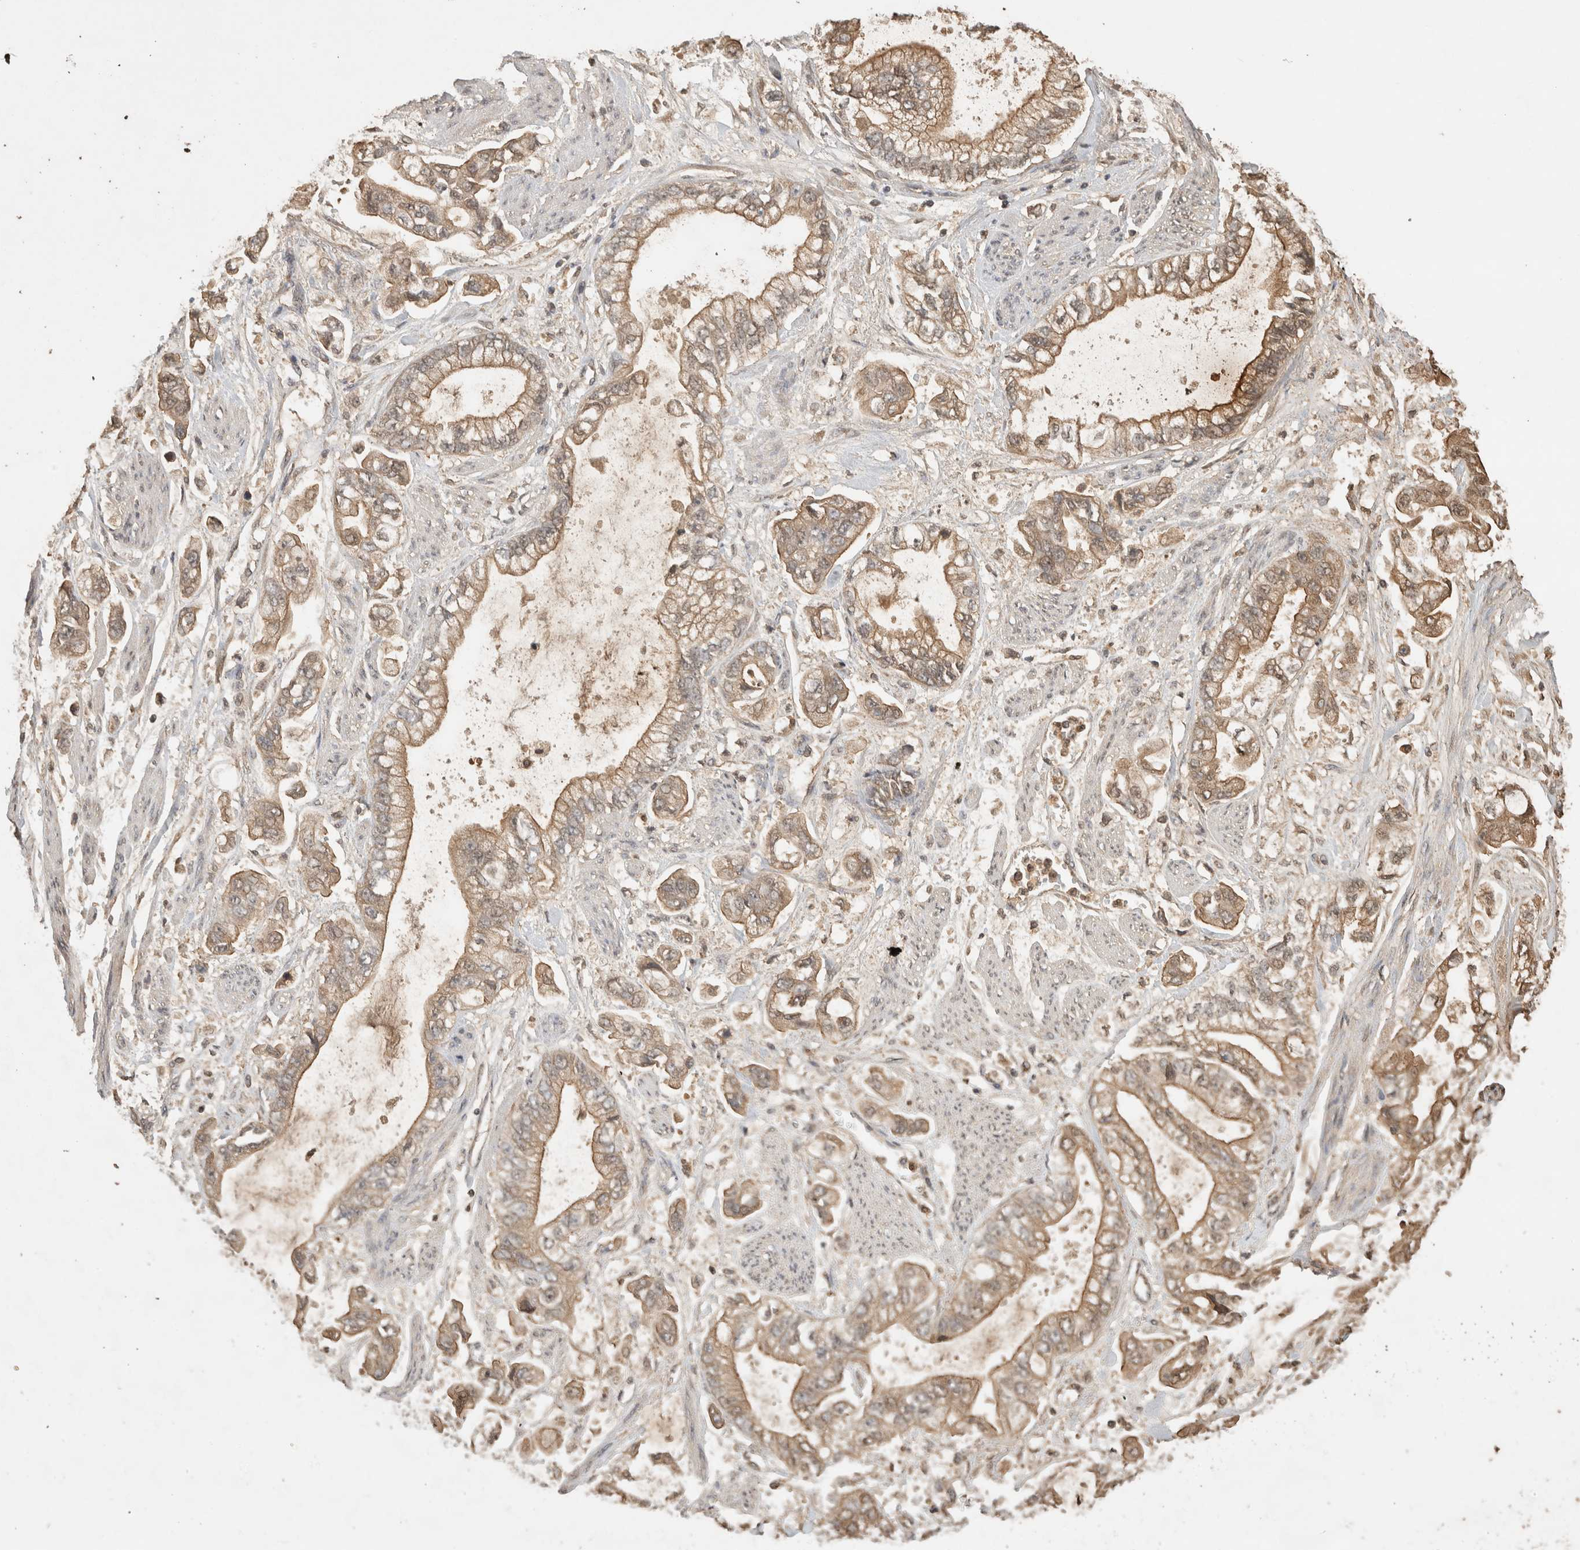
{"staining": {"intensity": "moderate", "quantity": ">75%", "location": "cytoplasmic/membranous"}, "tissue": "stomach cancer", "cell_type": "Tumor cells", "image_type": "cancer", "snomed": [{"axis": "morphology", "description": "Normal tissue, NOS"}, {"axis": "morphology", "description": "Adenocarcinoma, NOS"}, {"axis": "topography", "description": "Stomach"}], "caption": "Adenocarcinoma (stomach) tissue displays moderate cytoplasmic/membranous positivity in approximately >75% of tumor cells, visualized by immunohistochemistry.", "gene": "PRMT3", "patient": {"sex": "male", "age": 62}}